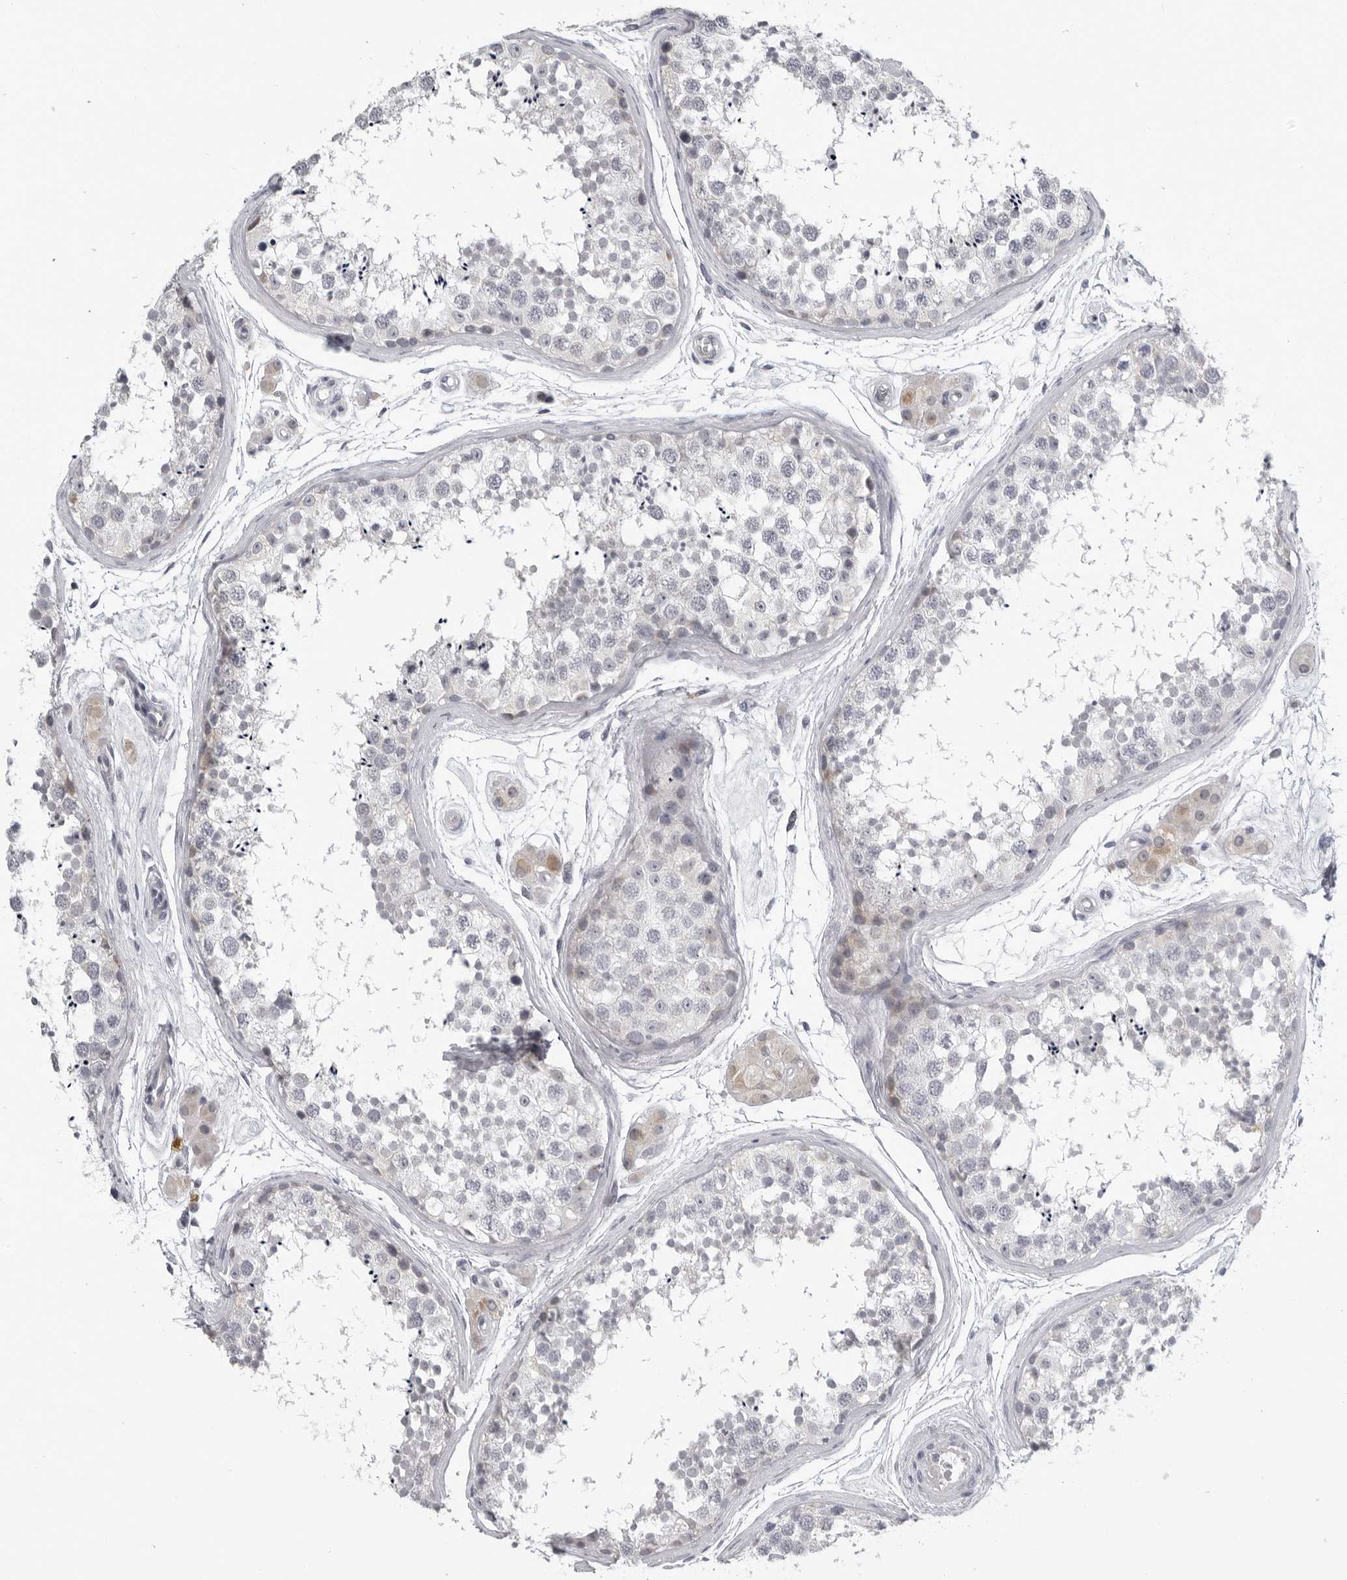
{"staining": {"intensity": "negative", "quantity": "none", "location": "none"}, "tissue": "testis", "cell_type": "Cells in seminiferous ducts", "image_type": "normal", "snomed": [{"axis": "morphology", "description": "Normal tissue, NOS"}, {"axis": "topography", "description": "Testis"}], "caption": "IHC of normal human testis demonstrates no staining in cells in seminiferous ducts.", "gene": "OPLAH", "patient": {"sex": "male", "age": 56}}